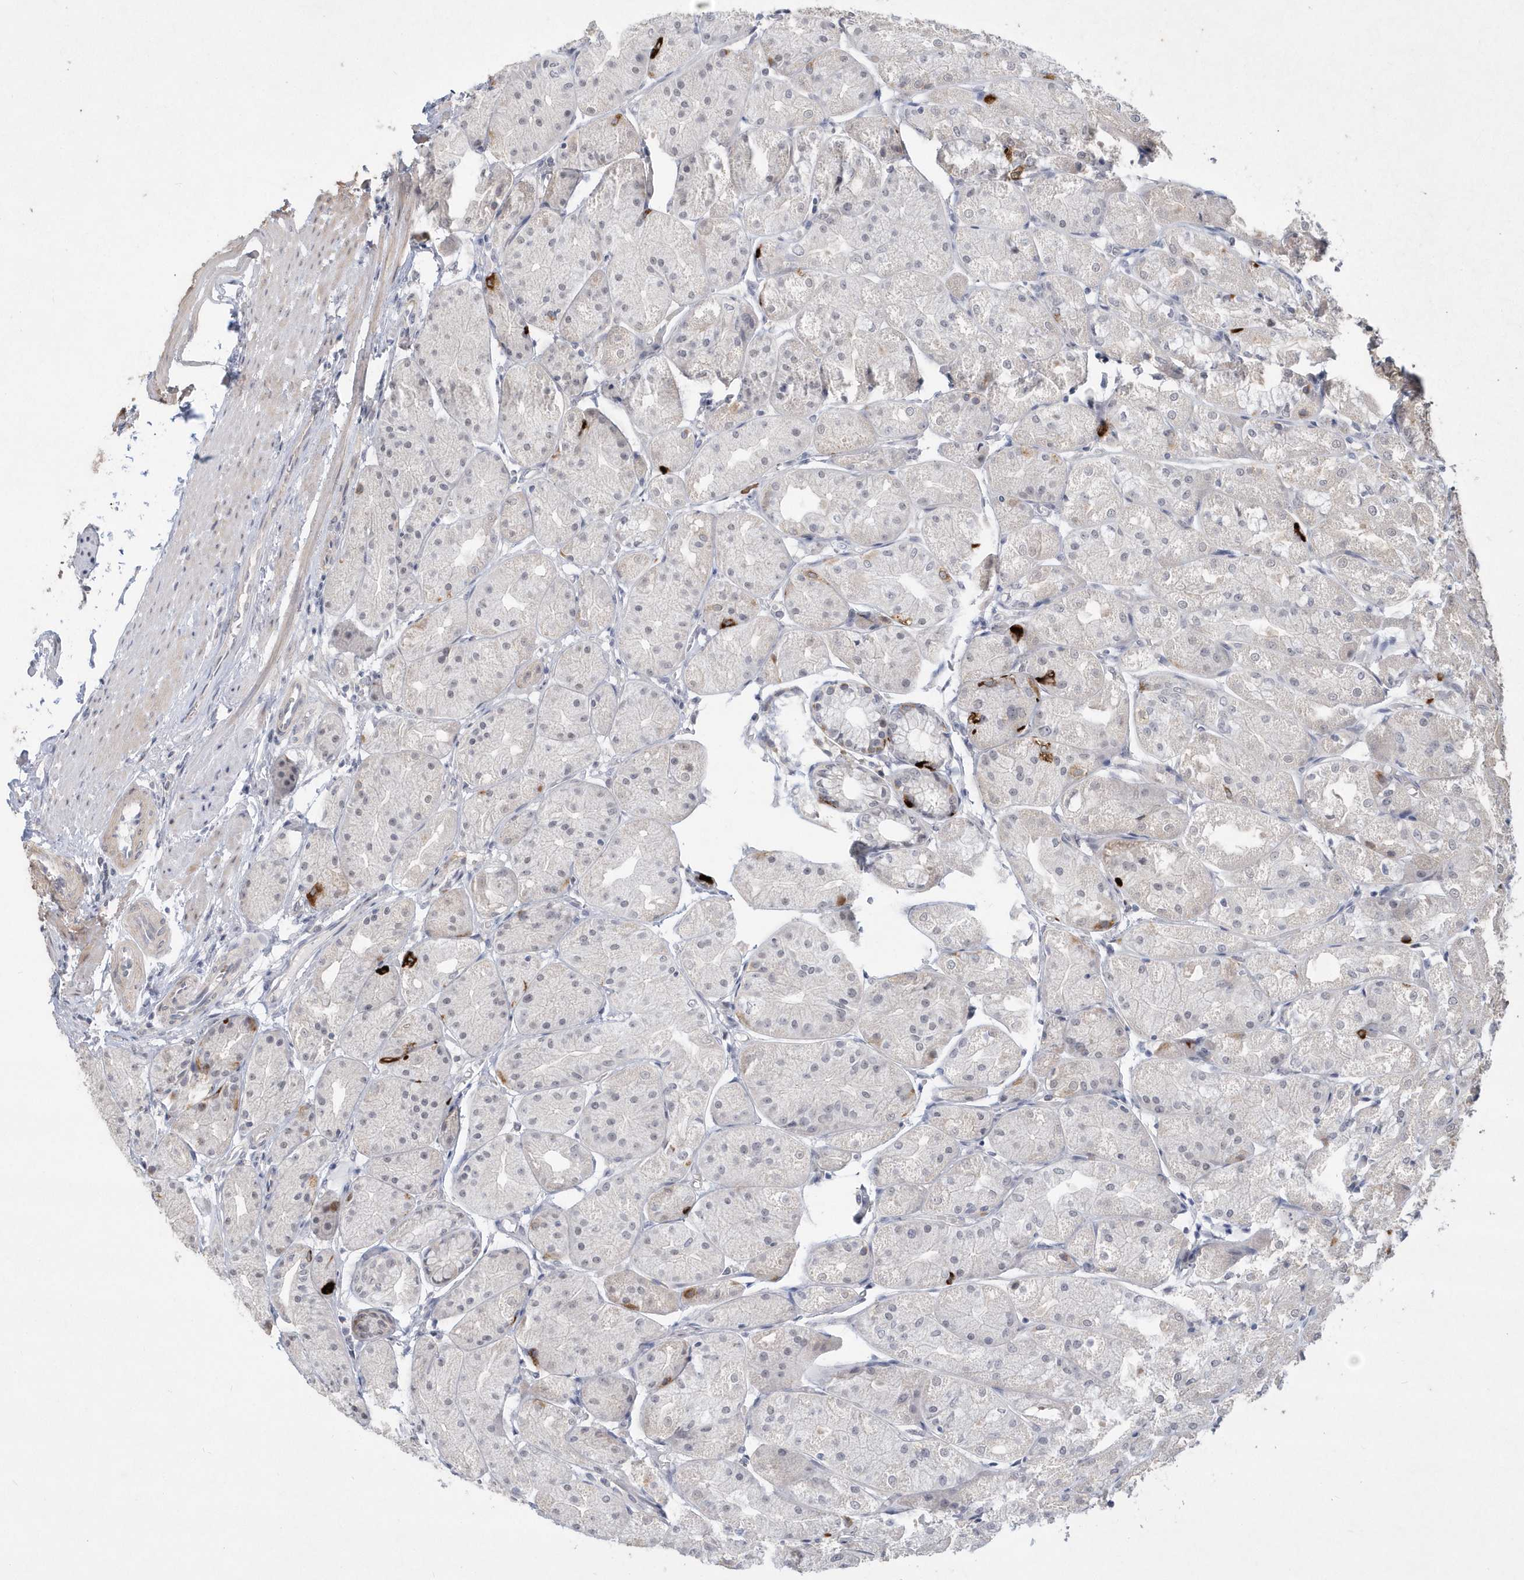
{"staining": {"intensity": "strong", "quantity": "<25%", "location": "cytoplasmic/membranous"}, "tissue": "stomach", "cell_type": "Glandular cells", "image_type": "normal", "snomed": [{"axis": "morphology", "description": "Normal tissue, NOS"}, {"axis": "topography", "description": "Stomach, upper"}], "caption": "Stomach stained with immunohistochemistry shows strong cytoplasmic/membranous staining in approximately <25% of glandular cells.", "gene": "TSPEAR", "patient": {"sex": "male", "age": 72}}